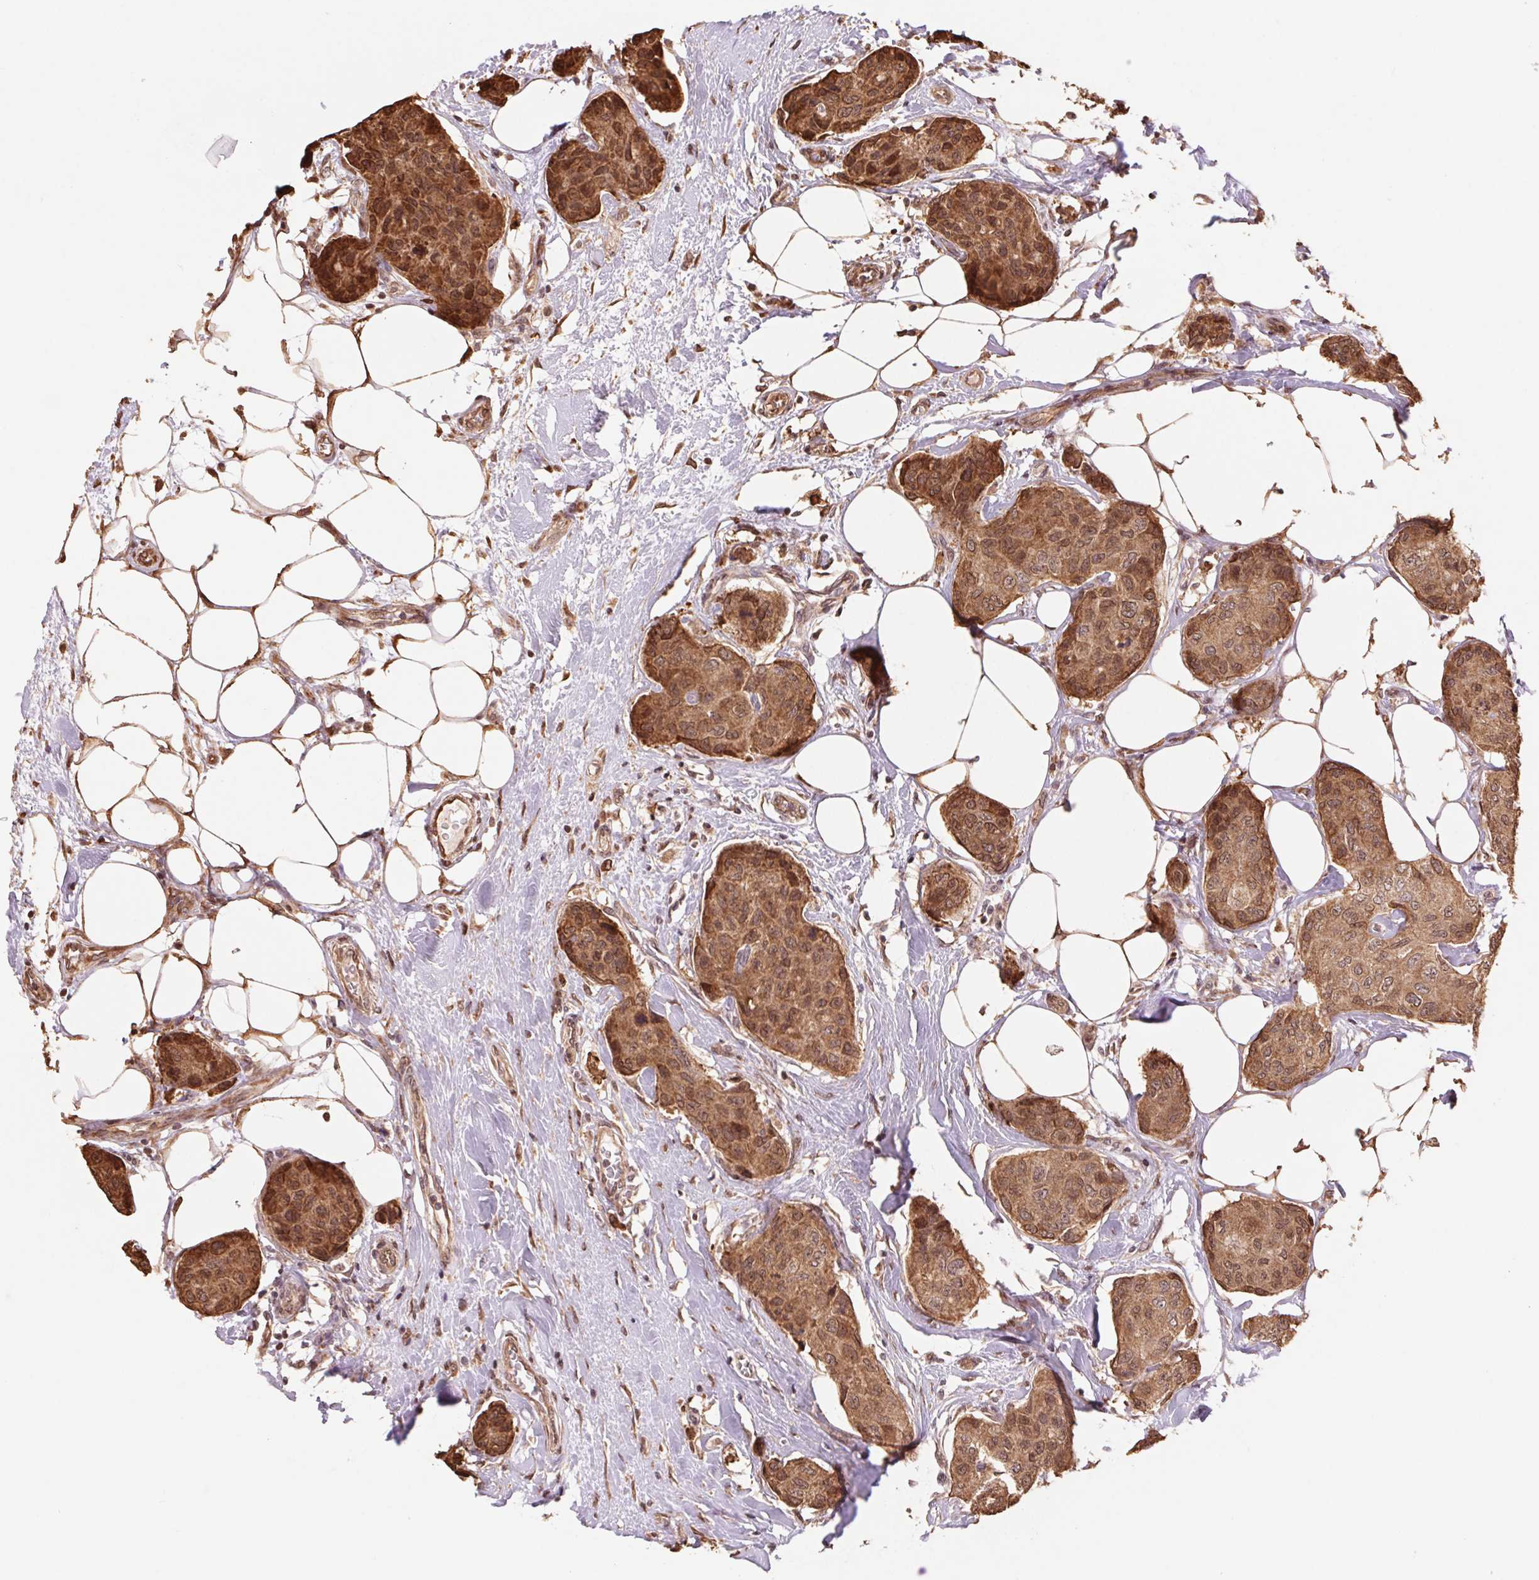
{"staining": {"intensity": "strong", "quantity": ">75%", "location": "cytoplasmic/membranous,nuclear"}, "tissue": "breast cancer", "cell_type": "Tumor cells", "image_type": "cancer", "snomed": [{"axis": "morphology", "description": "Duct carcinoma"}, {"axis": "topography", "description": "Breast"}], "caption": "The micrograph reveals staining of breast cancer (intraductal carcinoma), revealing strong cytoplasmic/membranous and nuclear protein staining (brown color) within tumor cells.", "gene": "CUTA", "patient": {"sex": "female", "age": 80}}